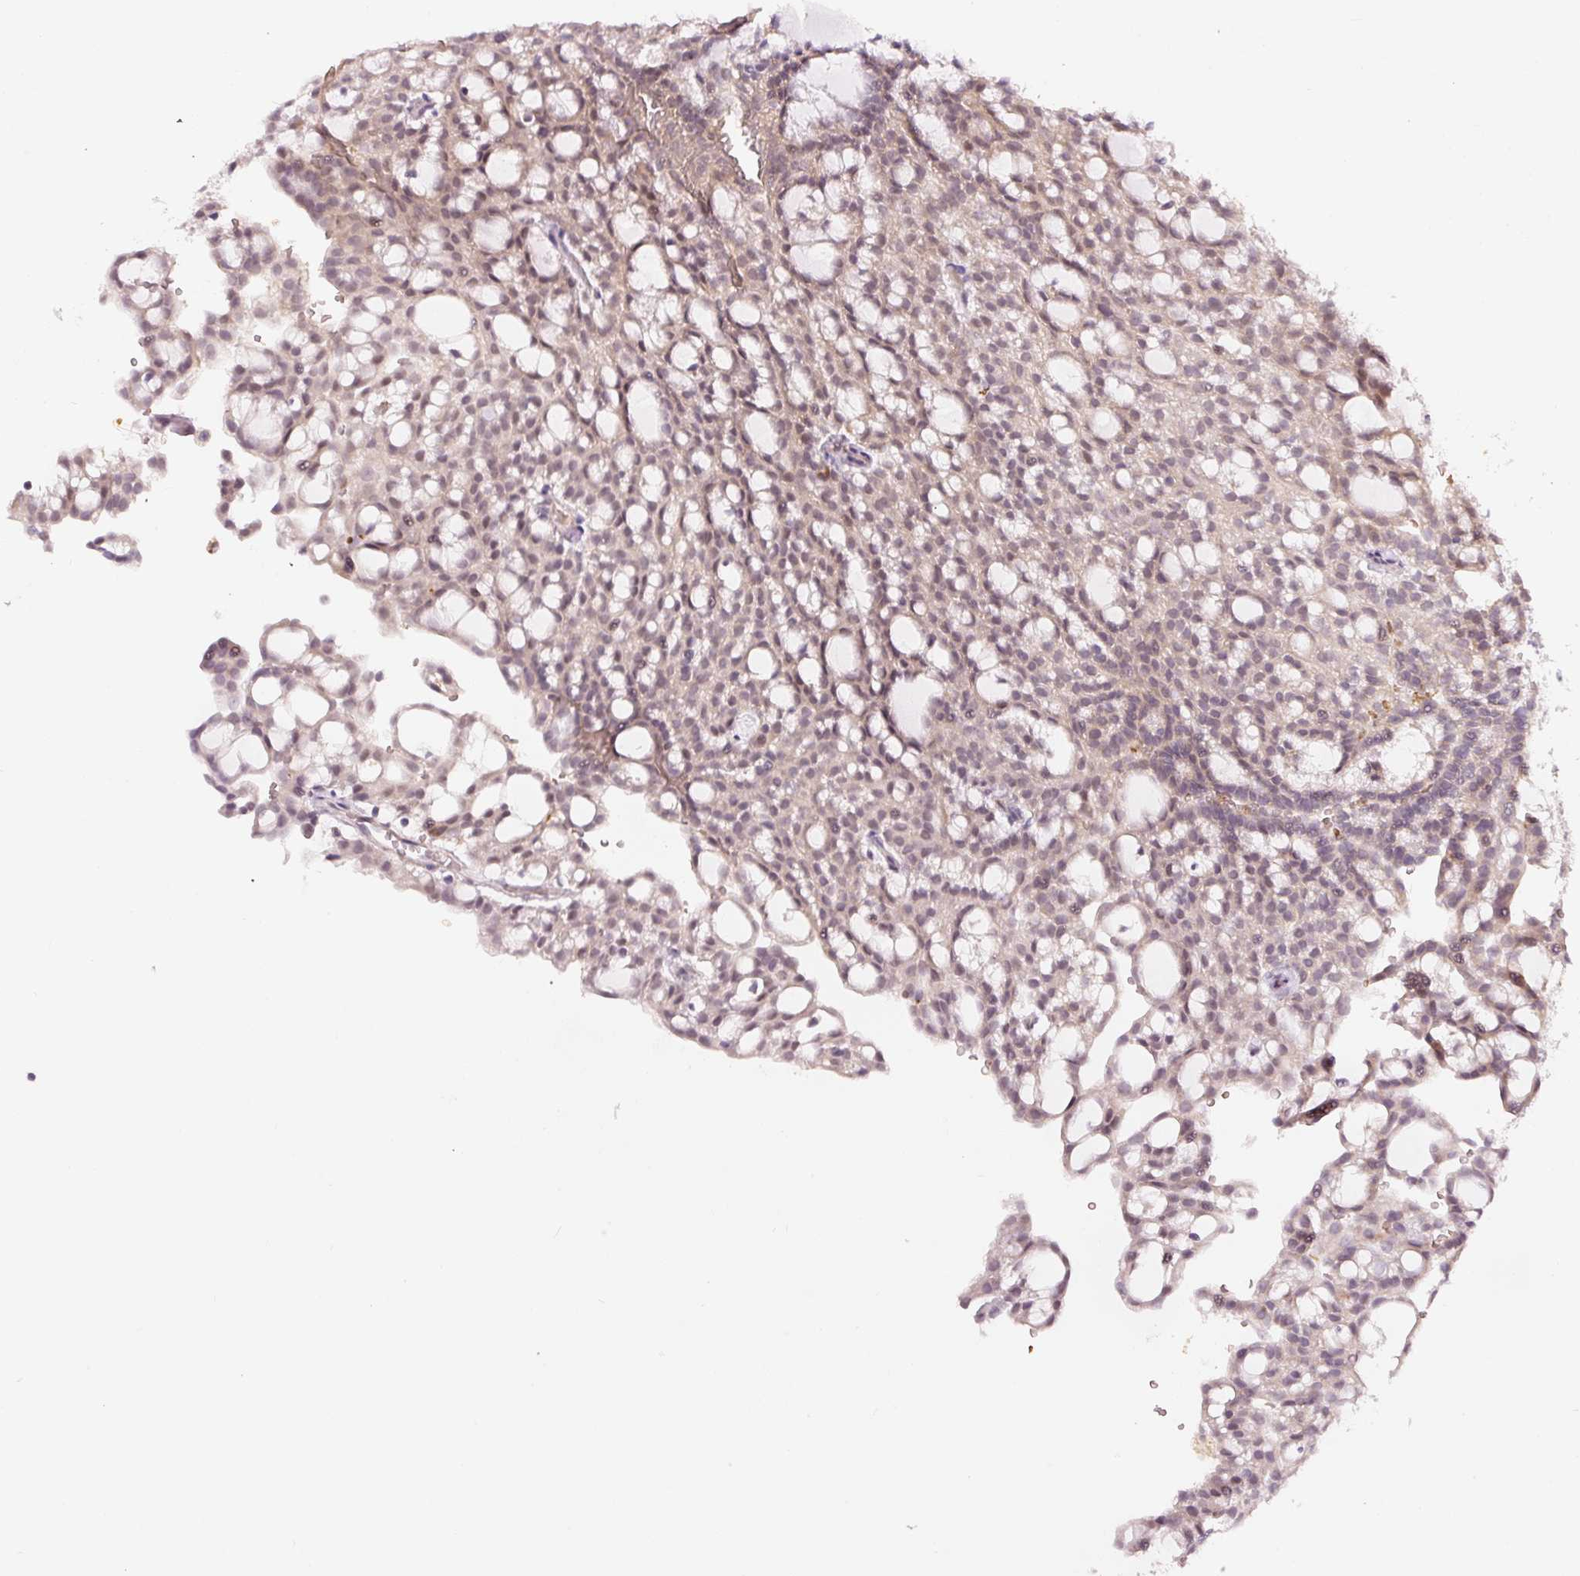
{"staining": {"intensity": "weak", "quantity": ">75%", "location": "nuclear"}, "tissue": "renal cancer", "cell_type": "Tumor cells", "image_type": "cancer", "snomed": [{"axis": "morphology", "description": "Adenocarcinoma, NOS"}, {"axis": "topography", "description": "Kidney"}], "caption": "The micrograph exhibits immunohistochemical staining of renal adenocarcinoma. There is weak nuclear positivity is identified in approximately >75% of tumor cells.", "gene": "ZNF460", "patient": {"sex": "male", "age": 63}}